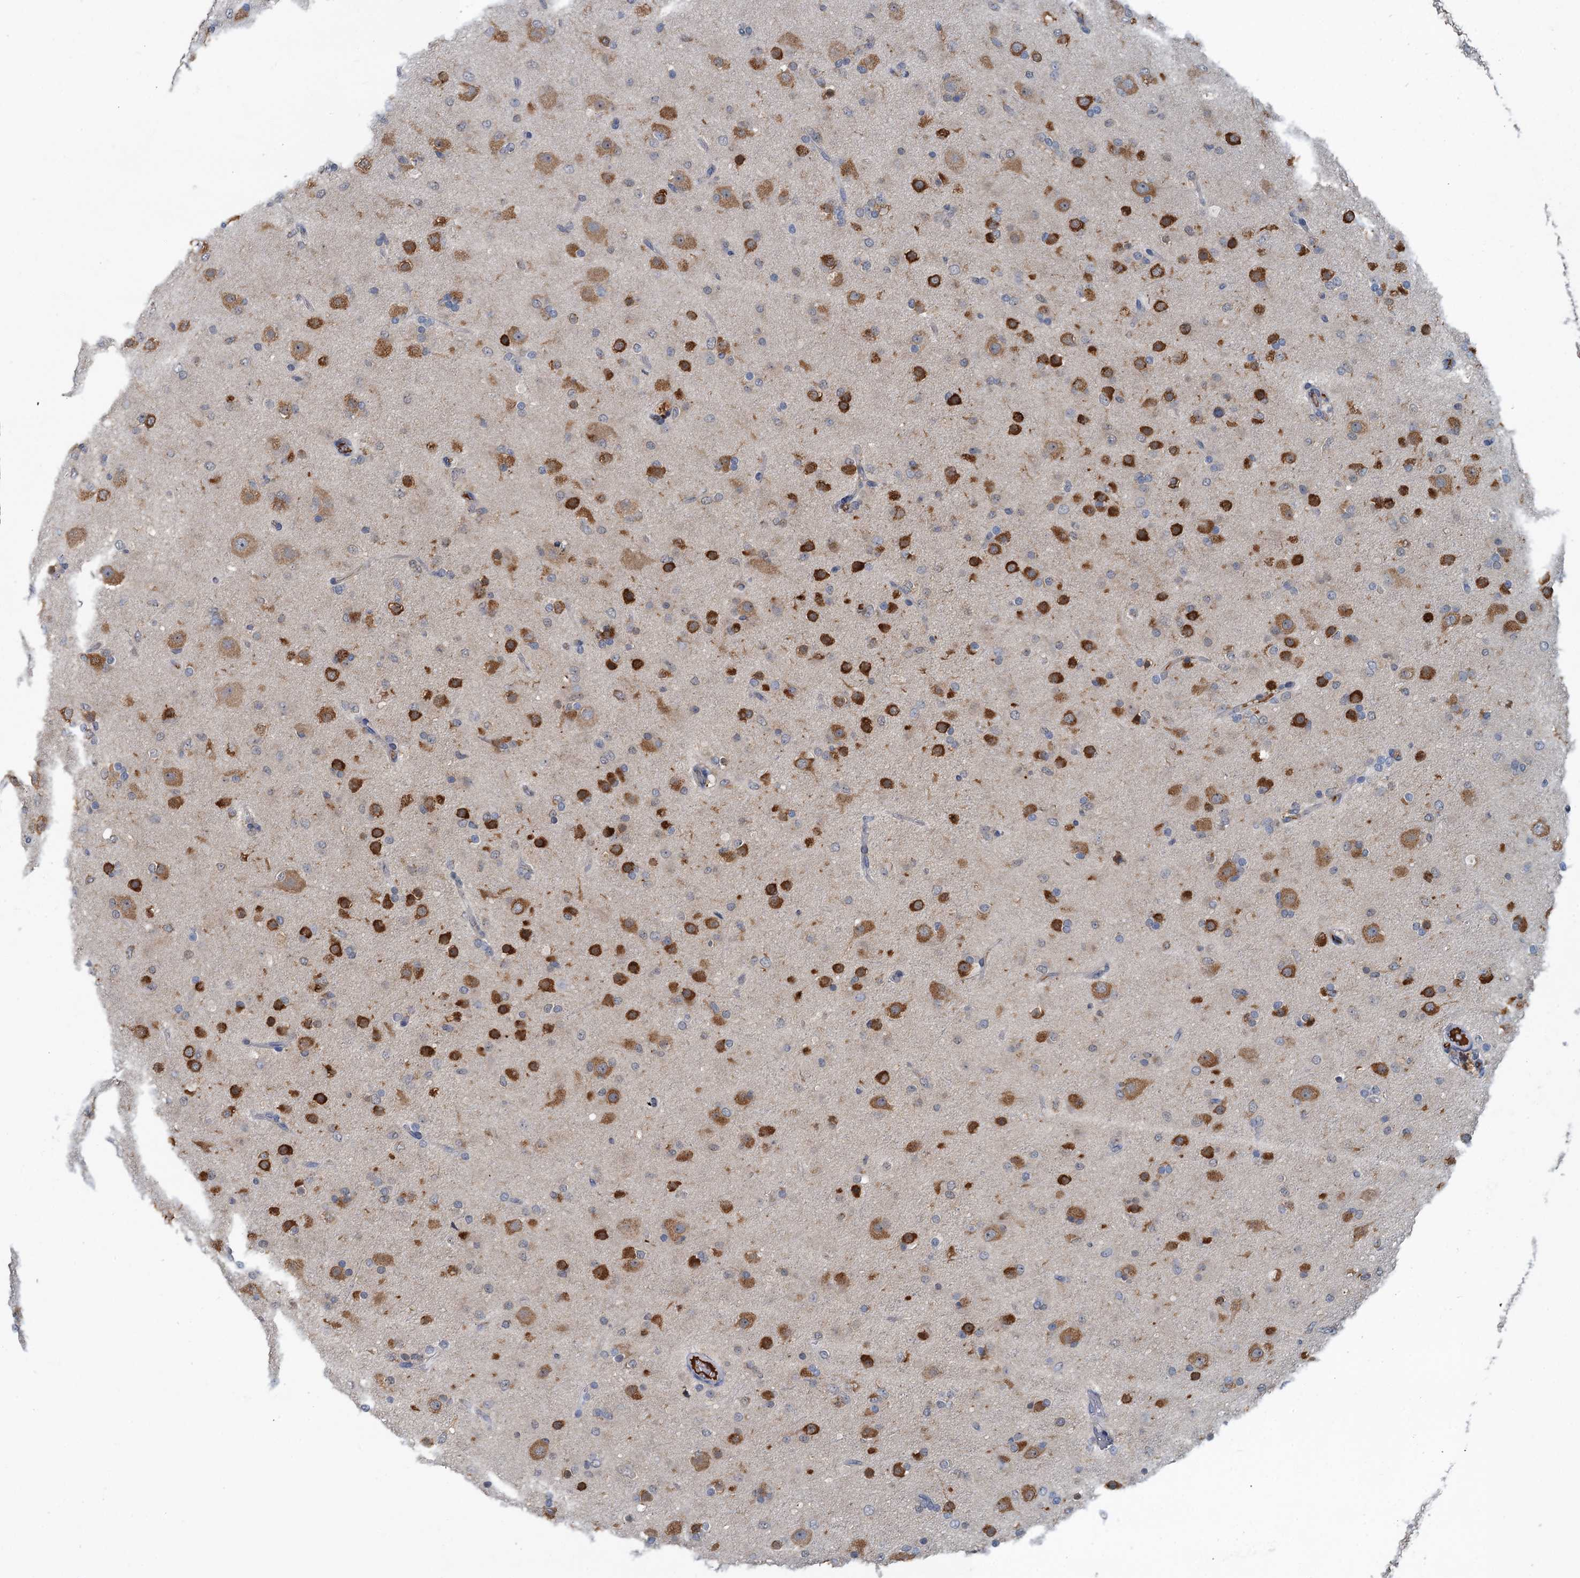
{"staining": {"intensity": "strong", "quantity": ">75%", "location": "cytoplasmic/membranous"}, "tissue": "glioma", "cell_type": "Tumor cells", "image_type": "cancer", "snomed": [{"axis": "morphology", "description": "Glioma, malignant, Low grade"}, {"axis": "topography", "description": "Brain"}], "caption": "This micrograph reveals immunohistochemistry (IHC) staining of malignant glioma (low-grade), with high strong cytoplasmic/membranous expression in about >75% of tumor cells.", "gene": "LSM14B", "patient": {"sex": "male", "age": 65}}